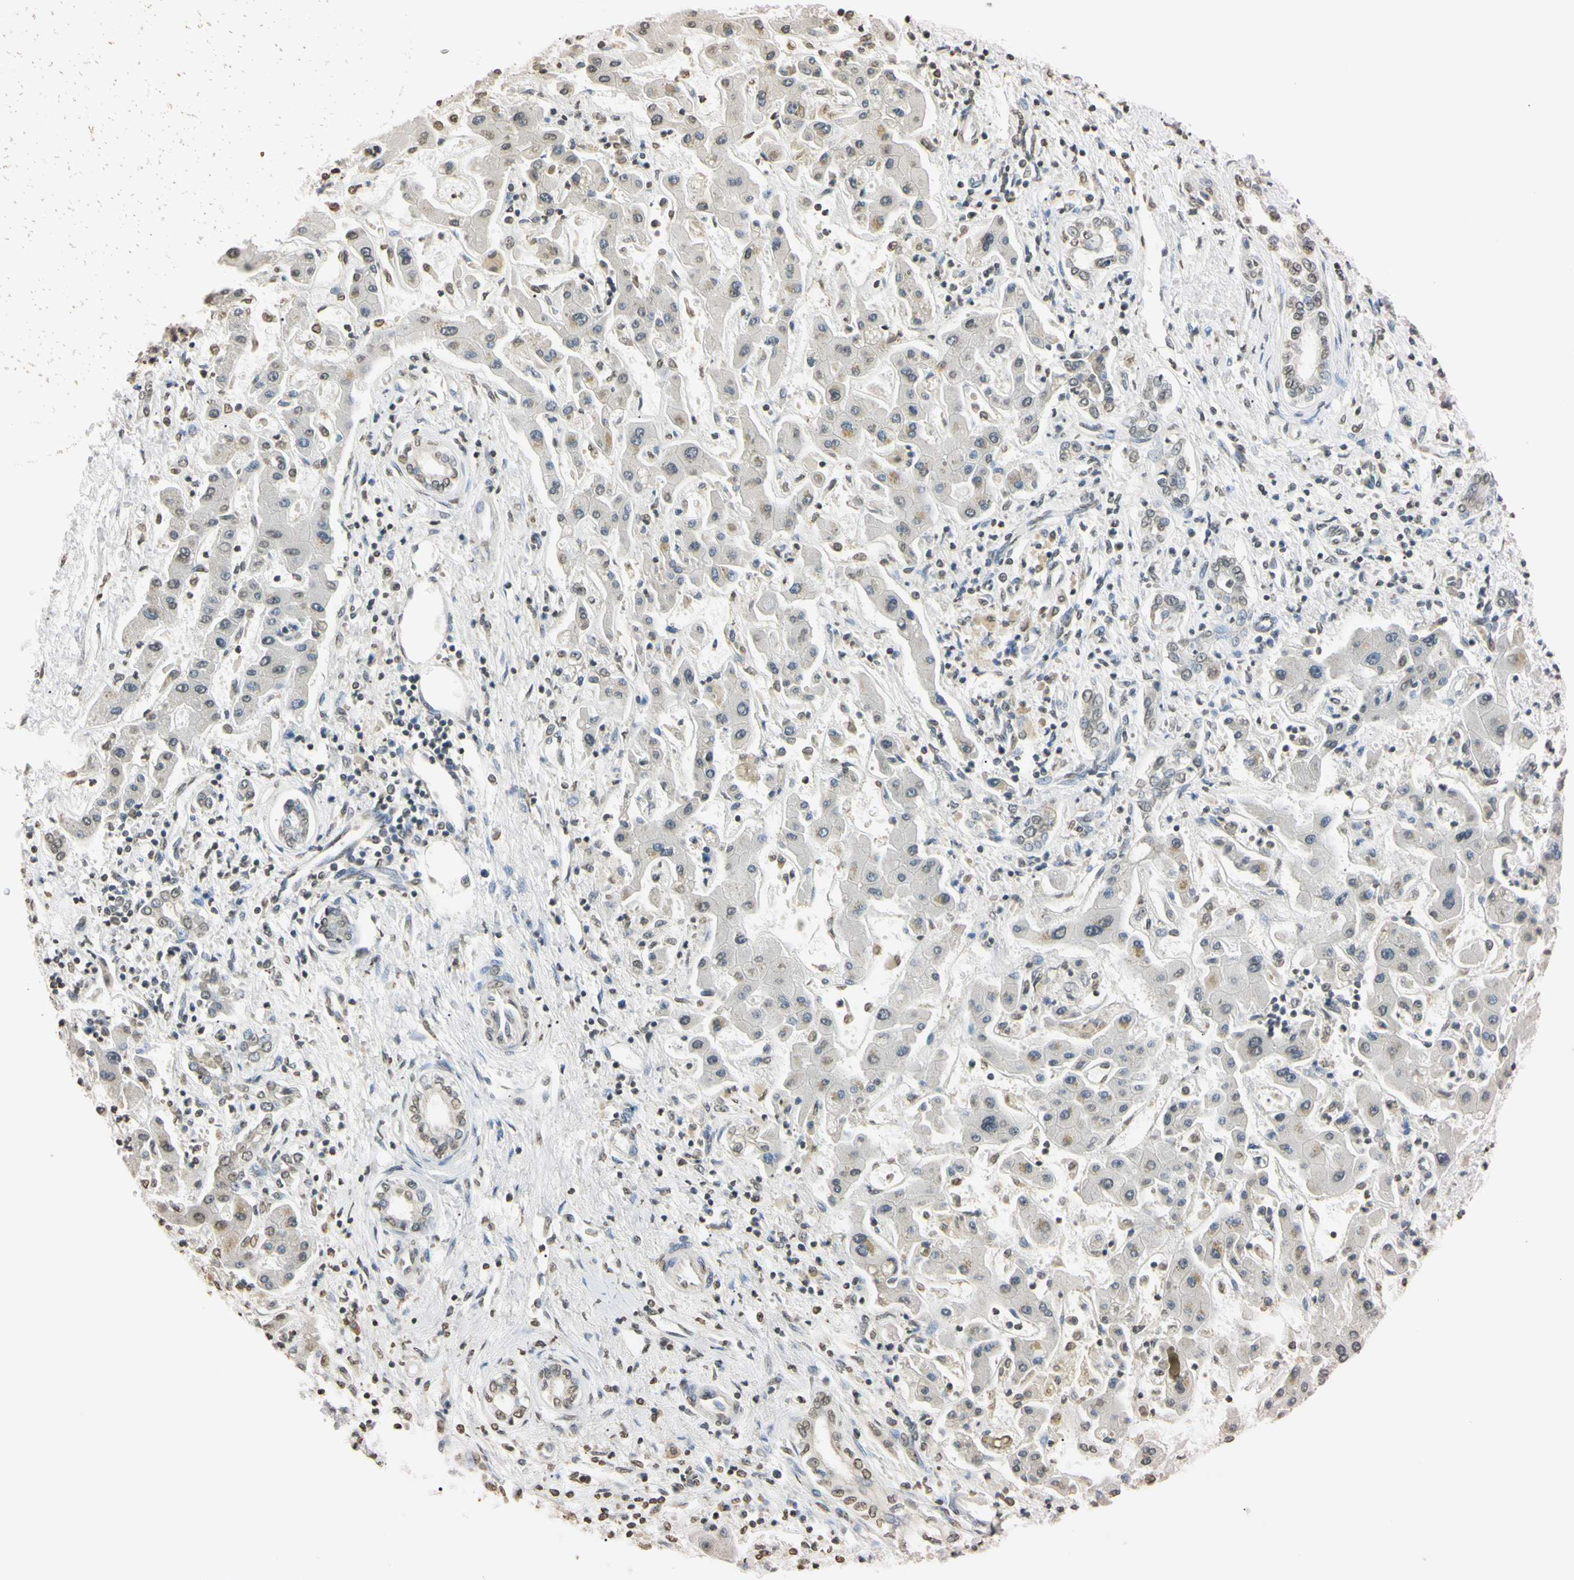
{"staining": {"intensity": "weak", "quantity": "<25%", "location": "nuclear"}, "tissue": "liver cancer", "cell_type": "Tumor cells", "image_type": "cancer", "snomed": [{"axis": "morphology", "description": "Cholangiocarcinoma"}, {"axis": "topography", "description": "Liver"}], "caption": "Photomicrograph shows no significant protein positivity in tumor cells of liver cholangiocarcinoma.", "gene": "CDC45", "patient": {"sex": "male", "age": 50}}